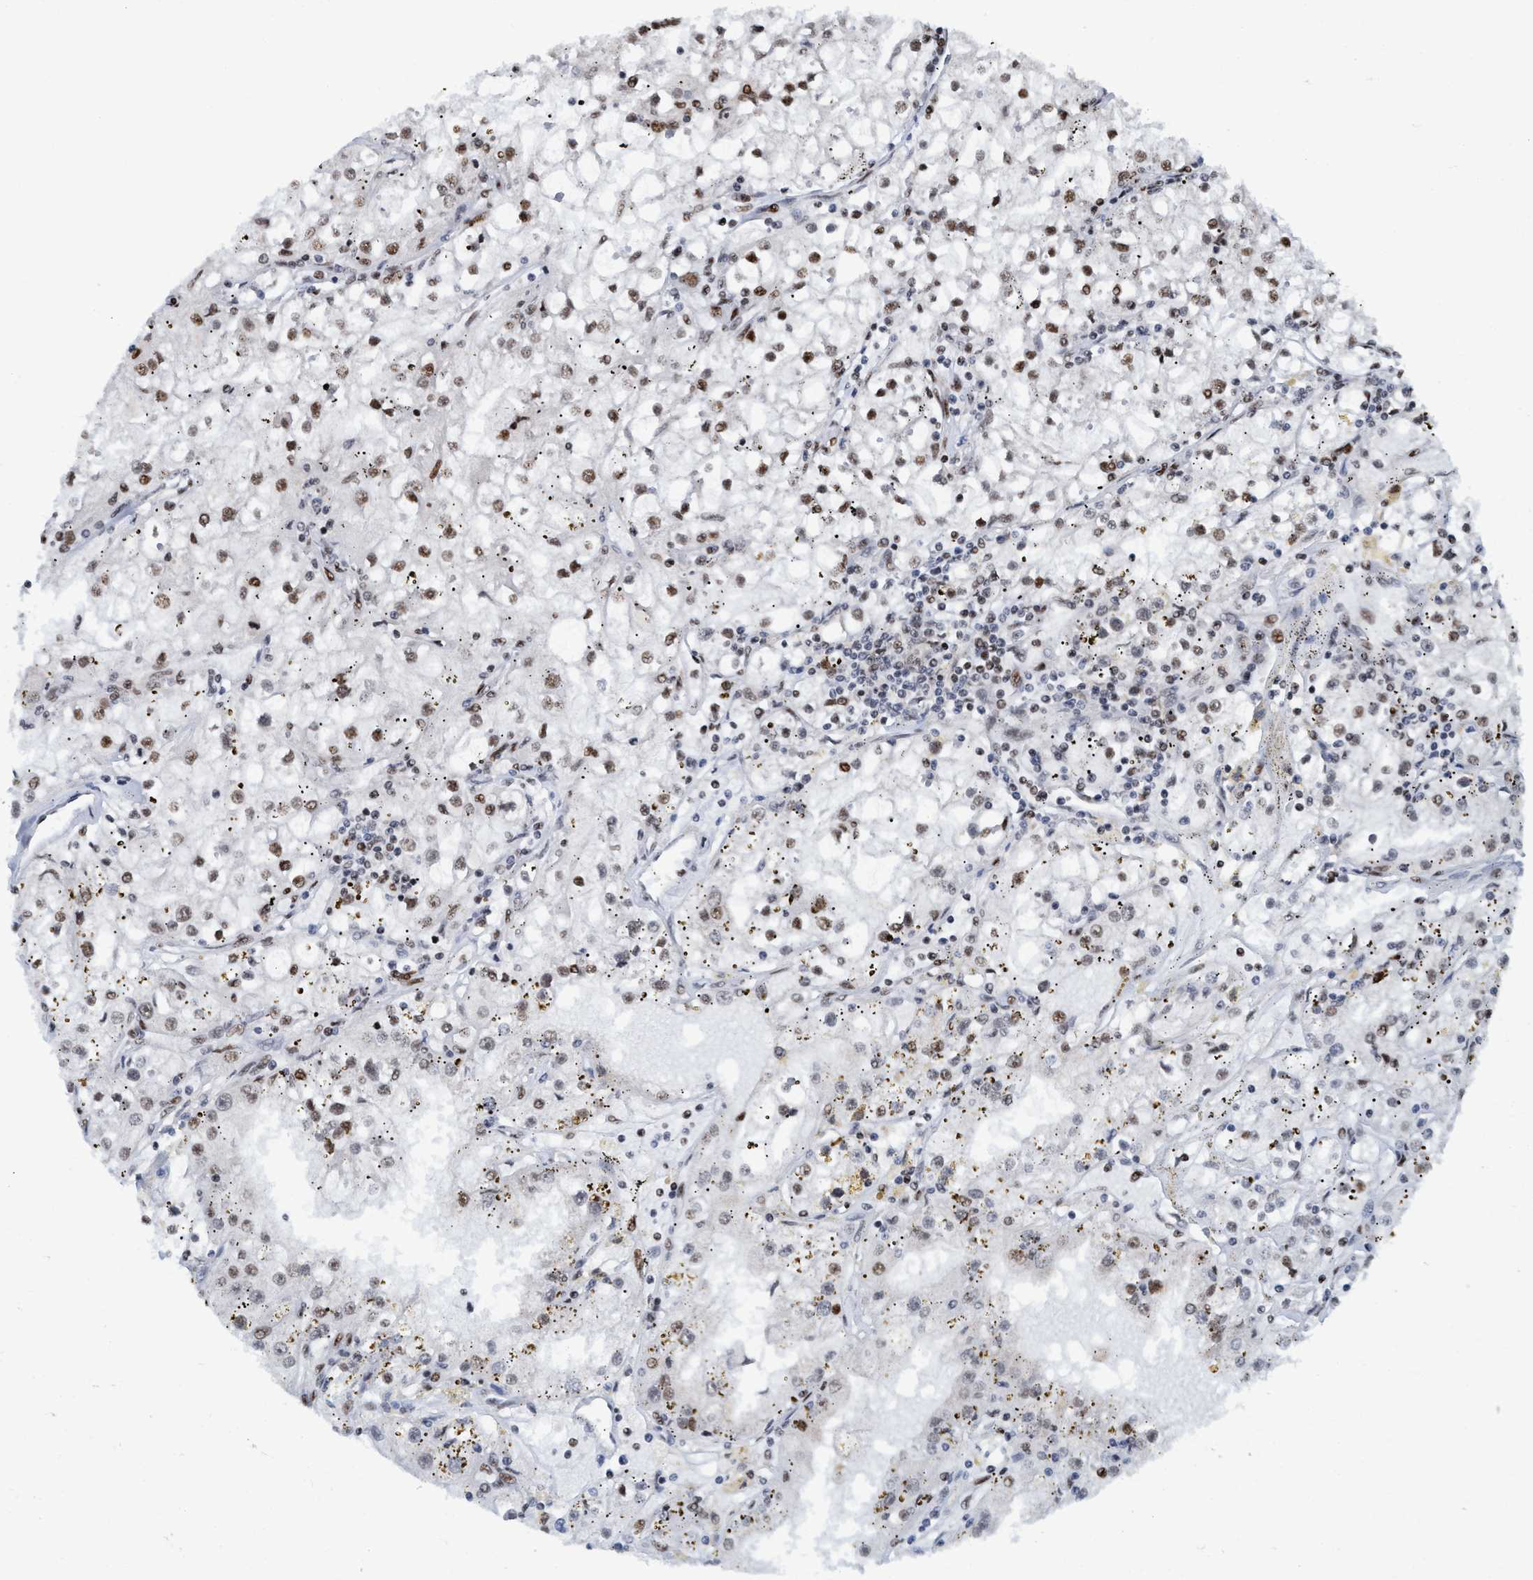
{"staining": {"intensity": "moderate", "quantity": "25%-75%", "location": "nuclear"}, "tissue": "renal cancer", "cell_type": "Tumor cells", "image_type": "cancer", "snomed": [{"axis": "morphology", "description": "Adenocarcinoma, NOS"}, {"axis": "topography", "description": "Kidney"}], "caption": "Immunohistochemistry histopathology image of neoplastic tissue: human renal adenocarcinoma stained using IHC reveals medium levels of moderate protein expression localized specifically in the nuclear of tumor cells, appearing as a nuclear brown color.", "gene": "TOPBP1", "patient": {"sex": "male", "age": 56}}